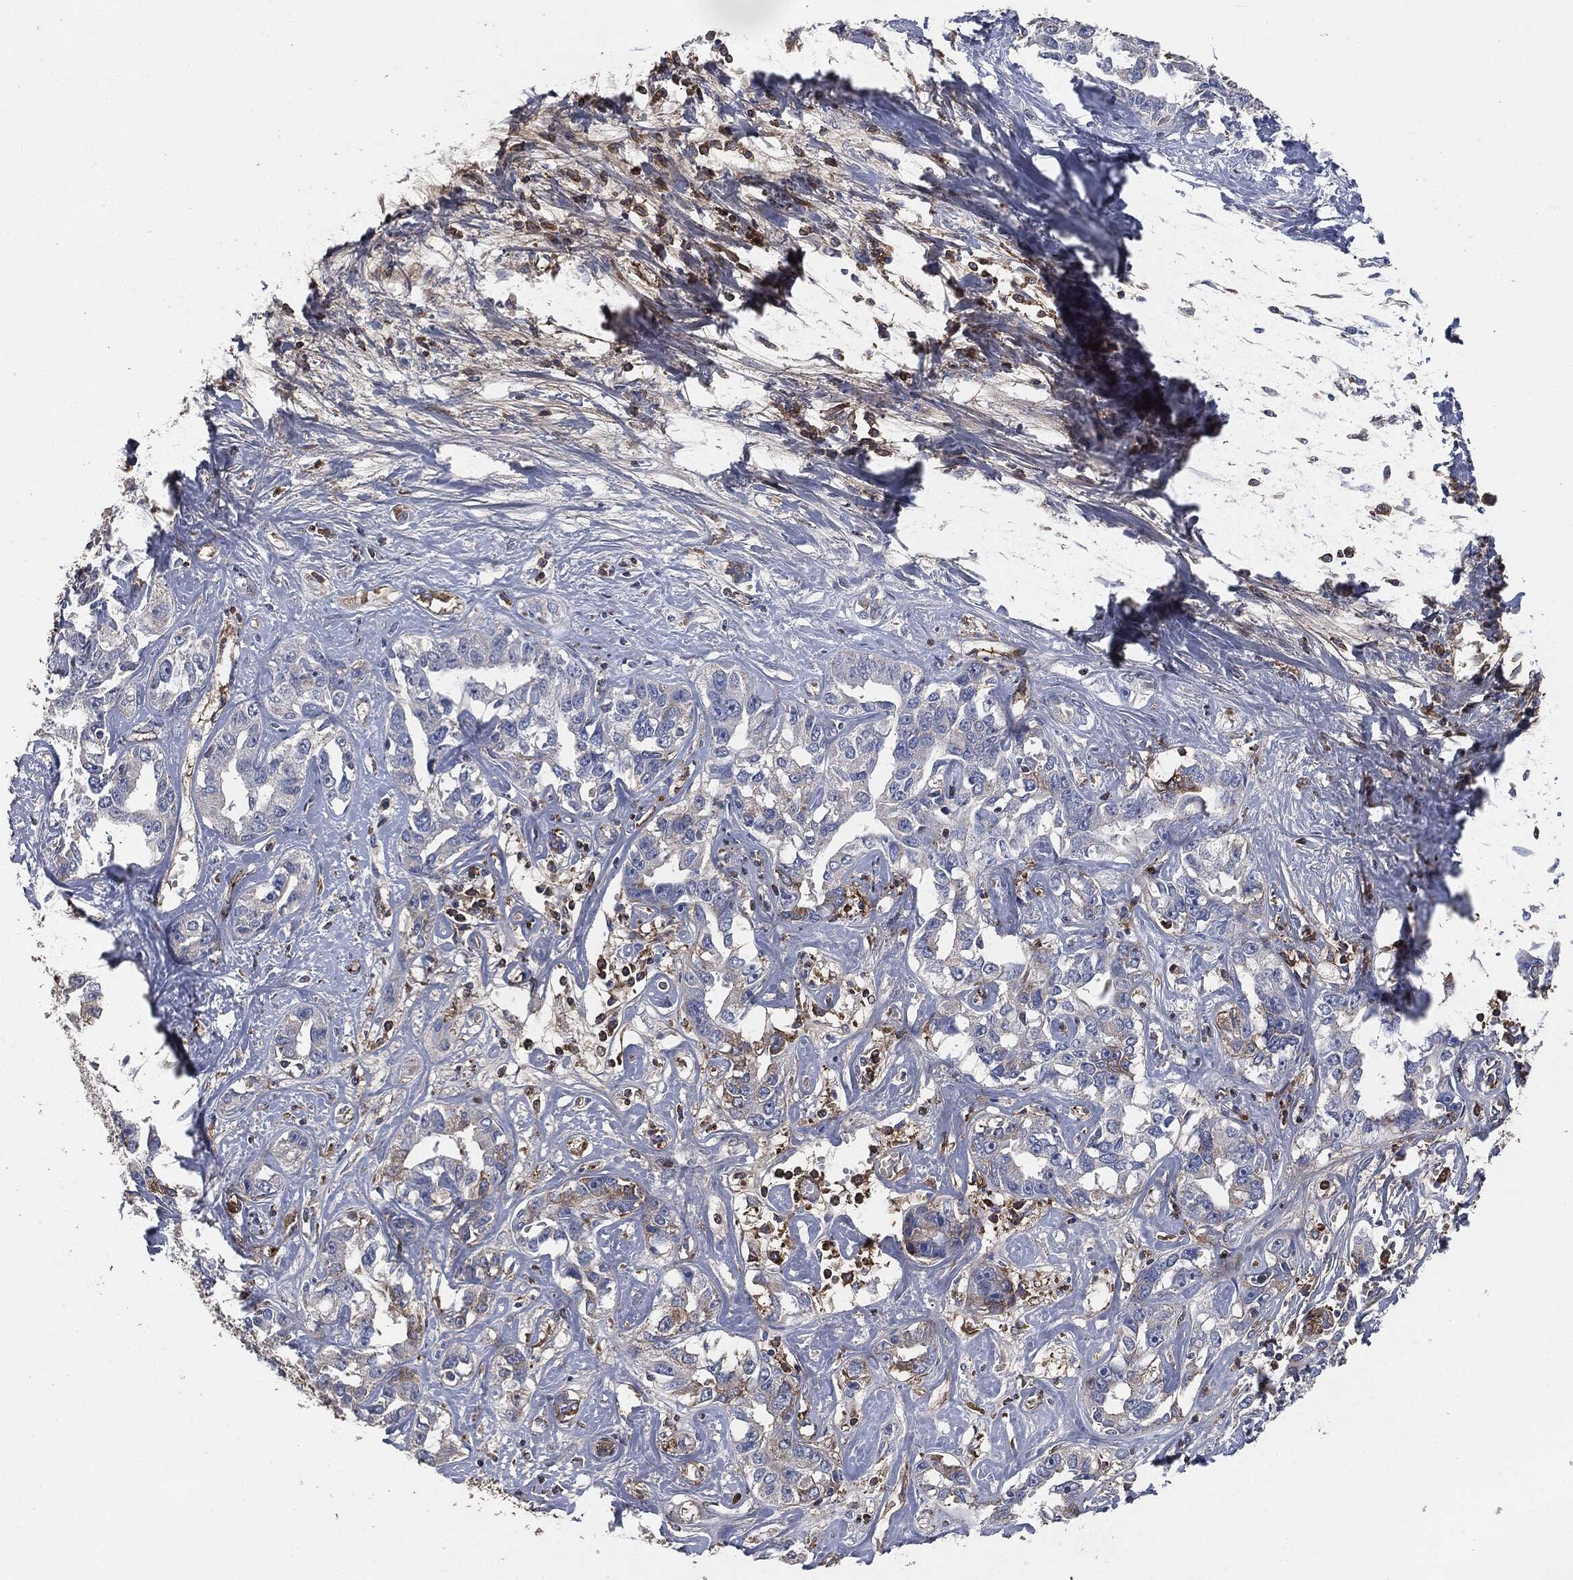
{"staining": {"intensity": "moderate", "quantity": "<25%", "location": "cytoplasmic/membranous"}, "tissue": "liver cancer", "cell_type": "Tumor cells", "image_type": "cancer", "snomed": [{"axis": "morphology", "description": "Cholangiocarcinoma"}, {"axis": "topography", "description": "Liver"}], "caption": "A brown stain shows moderate cytoplasmic/membranous staining of a protein in cholangiocarcinoma (liver) tumor cells.", "gene": "APOB", "patient": {"sex": "male", "age": 59}}